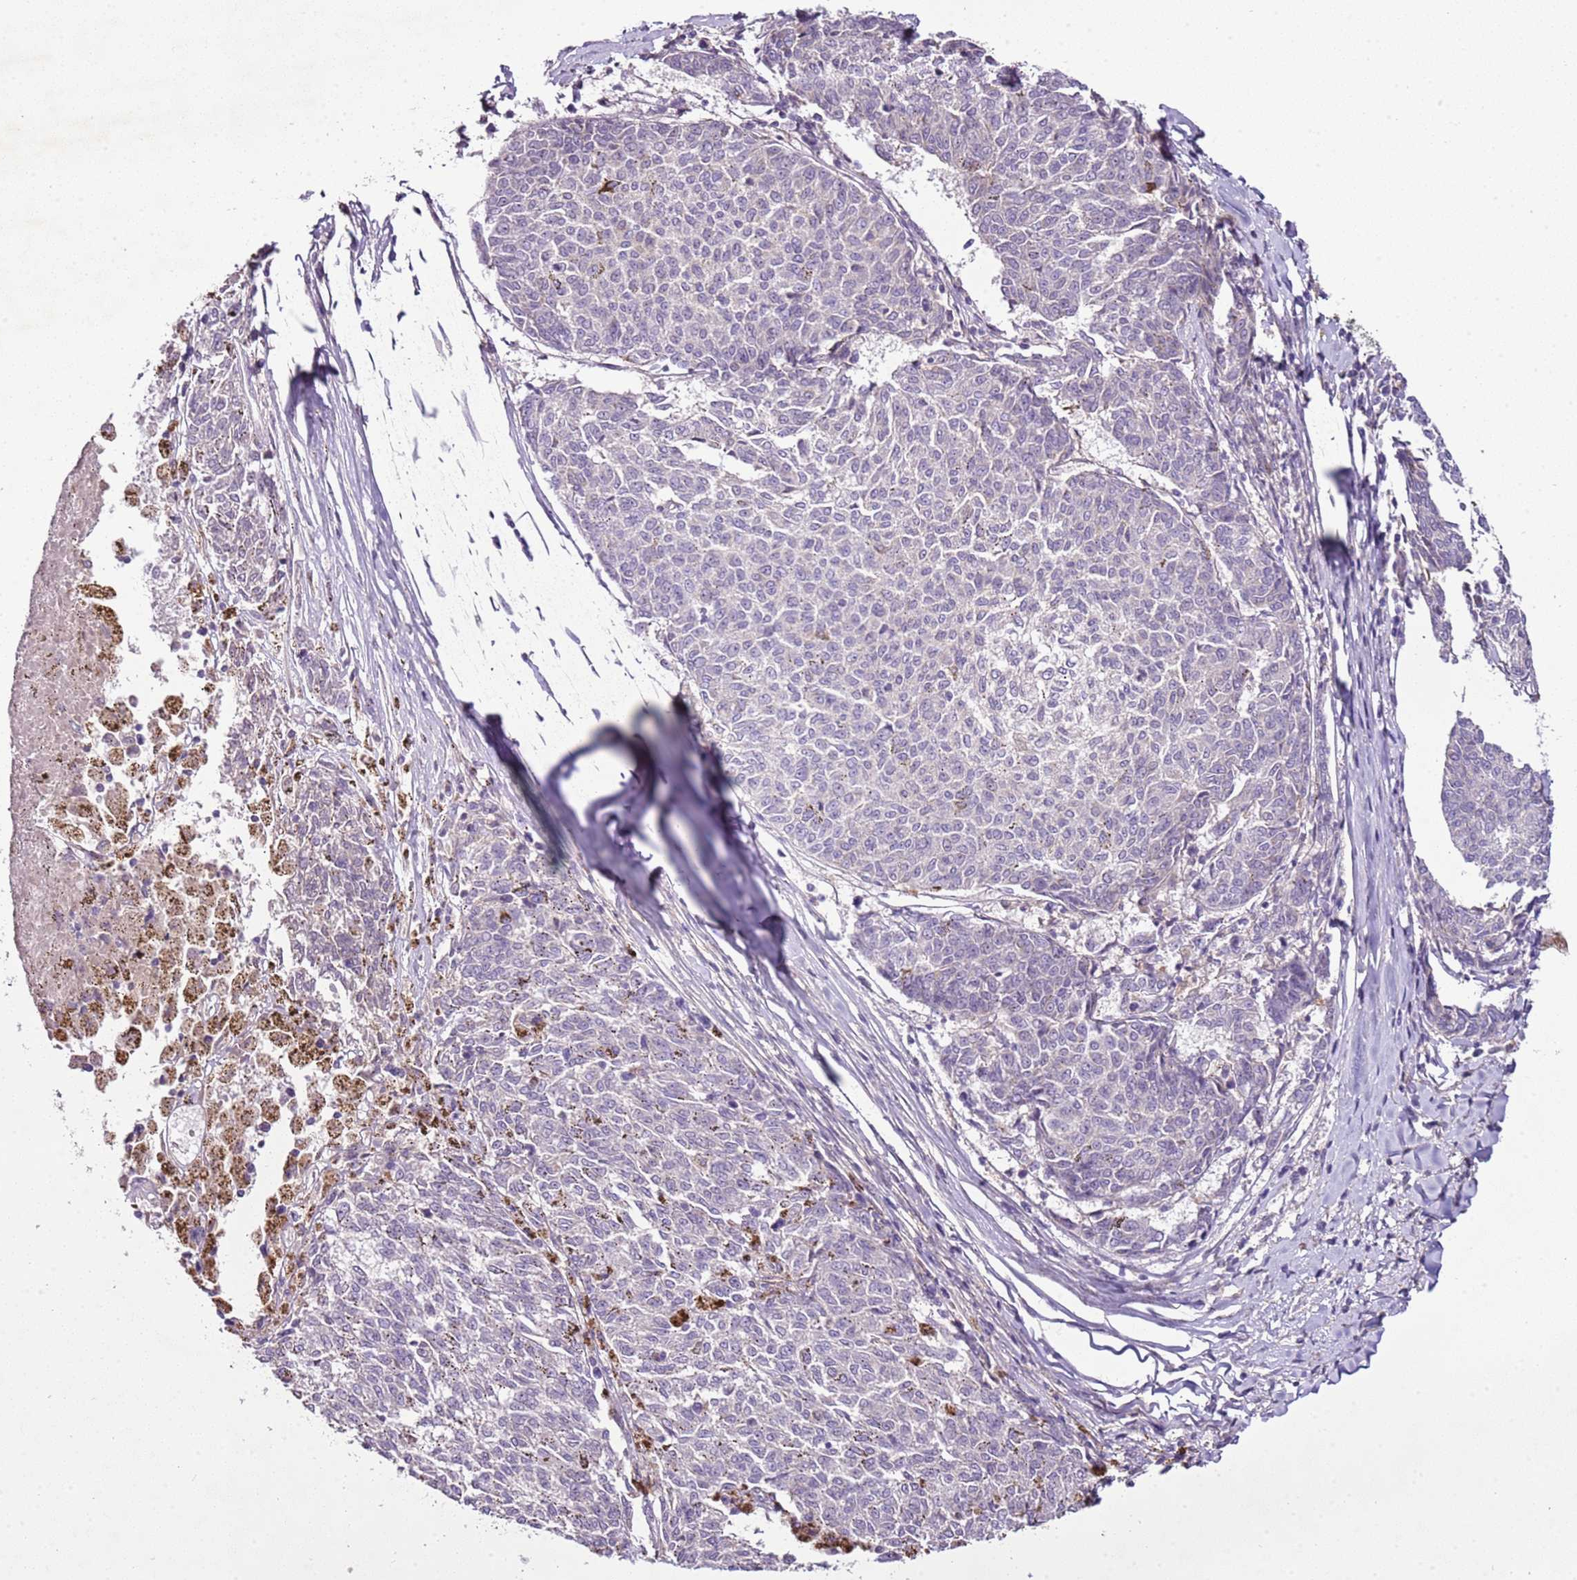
{"staining": {"intensity": "negative", "quantity": "none", "location": "none"}, "tissue": "melanoma", "cell_type": "Tumor cells", "image_type": "cancer", "snomed": [{"axis": "morphology", "description": "Malignant melanoma, NOS"}, {"axis": "topography", "description": "Skin"}], "caption": "Immunohistochemistry (IHC) of malignant melanoma exhibits no positivity in tumor cells. (Stains: DAB (3,3'-diaminobenzidine) immunohistochemistry (IHC) with hematoxylin counter stain, Microscopy: brightfield microscopy at high magnification).", "gene": "CMKLR1", "patient": {"sex": "female", "age": 72}}